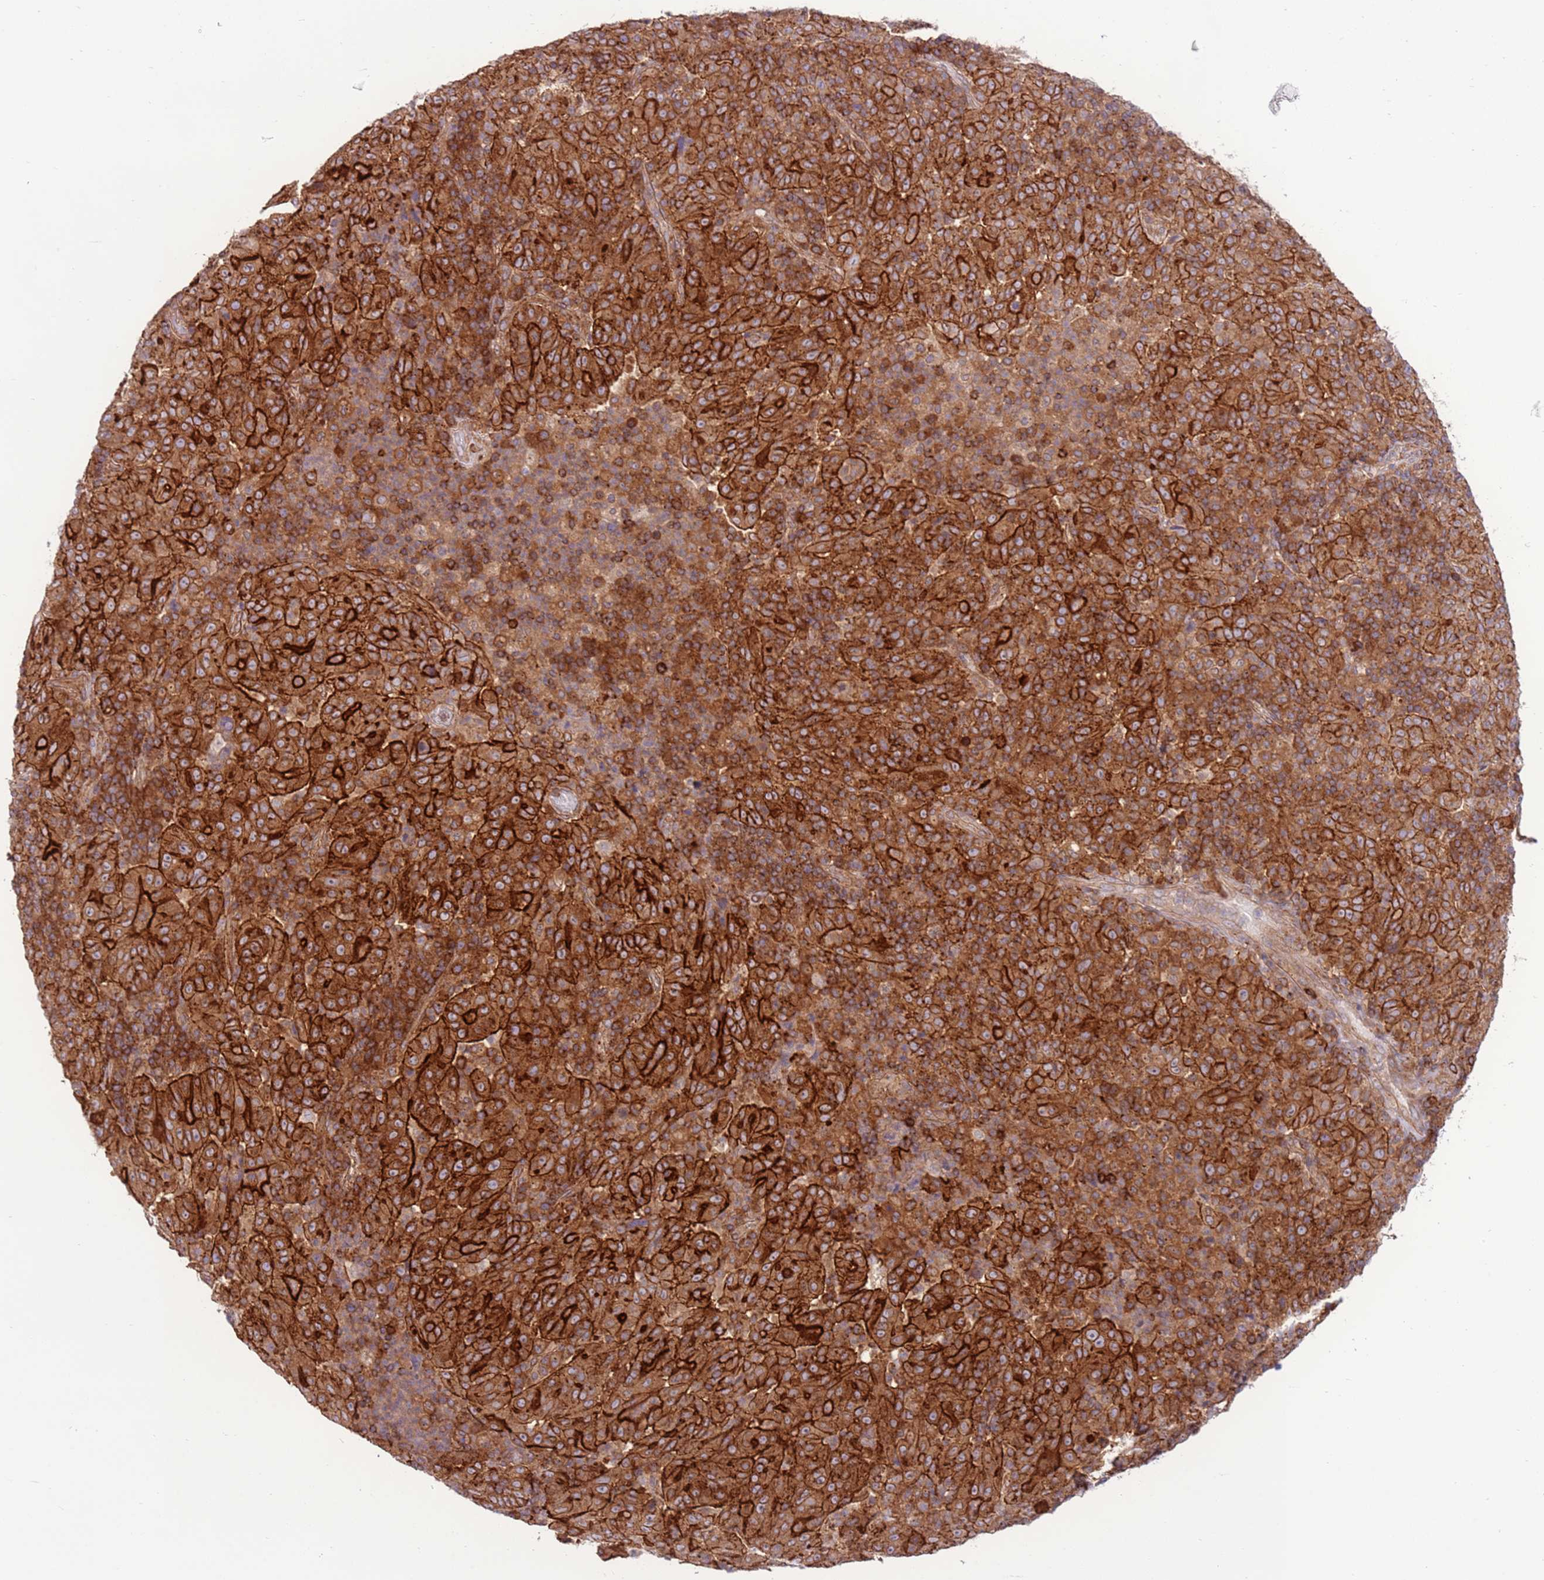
{"staining": {"intensity": "strong", "quantity": ">75%", "location": "cytoplasmic/membranous"}, "tissue": "pancreatic cancer", "cell_type": "Tumor cells", "image_type": "cancer", "snomed": [{"axis": "morphology", "description": "Adenocarcinoma, NOS"}, {"axis": "topography", "description": "Pancreas"}], "caption": "Protein analysis of adenocarcinoma (pancreatic) tissue demonstrates strong cytoplasmic/membranous expression in approximately >75% of tumor cells. Nuclei are stained in blue.", "gene": "DDX19B", "patient": {"sex": "male", "age": 63}}